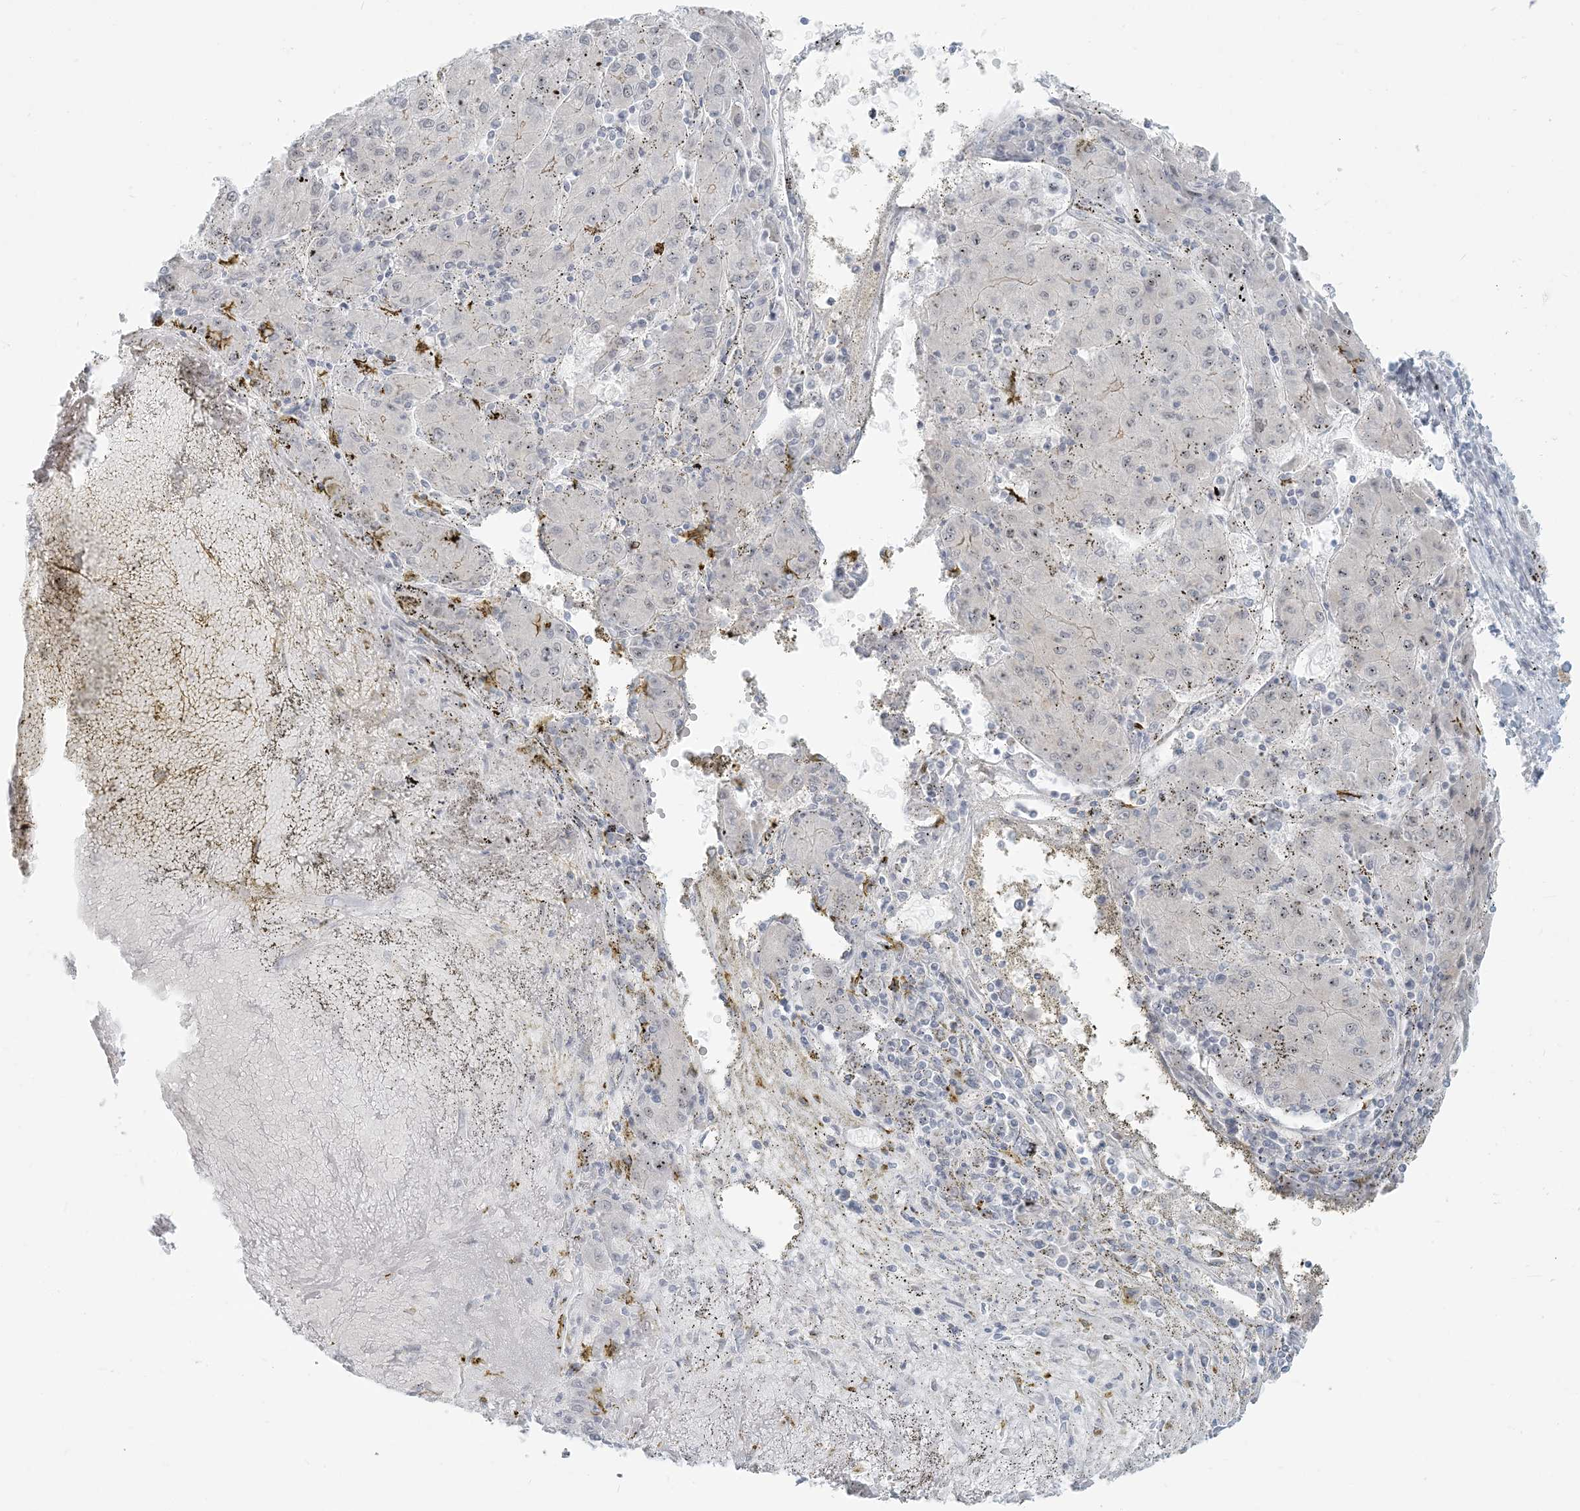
{"staining": {"intensity": "negative", "quantity": "none", "location": "none"}, "tissue": "liver cancer", "cell_type": "Tumor cells", "image_type": "cancer", "snomed": [{"axis": "morphology", "description": "Carcinoma, Hepatocellular, NOS"}, {"axis": "topography", "description": "Liver"}], "caption": "Liver cancer stained for a protein using immunohistochemistry (IHC) shows no staining tumor cells.", "gene": "SCML1", "patient": {"sex": "male", "age": 72}}